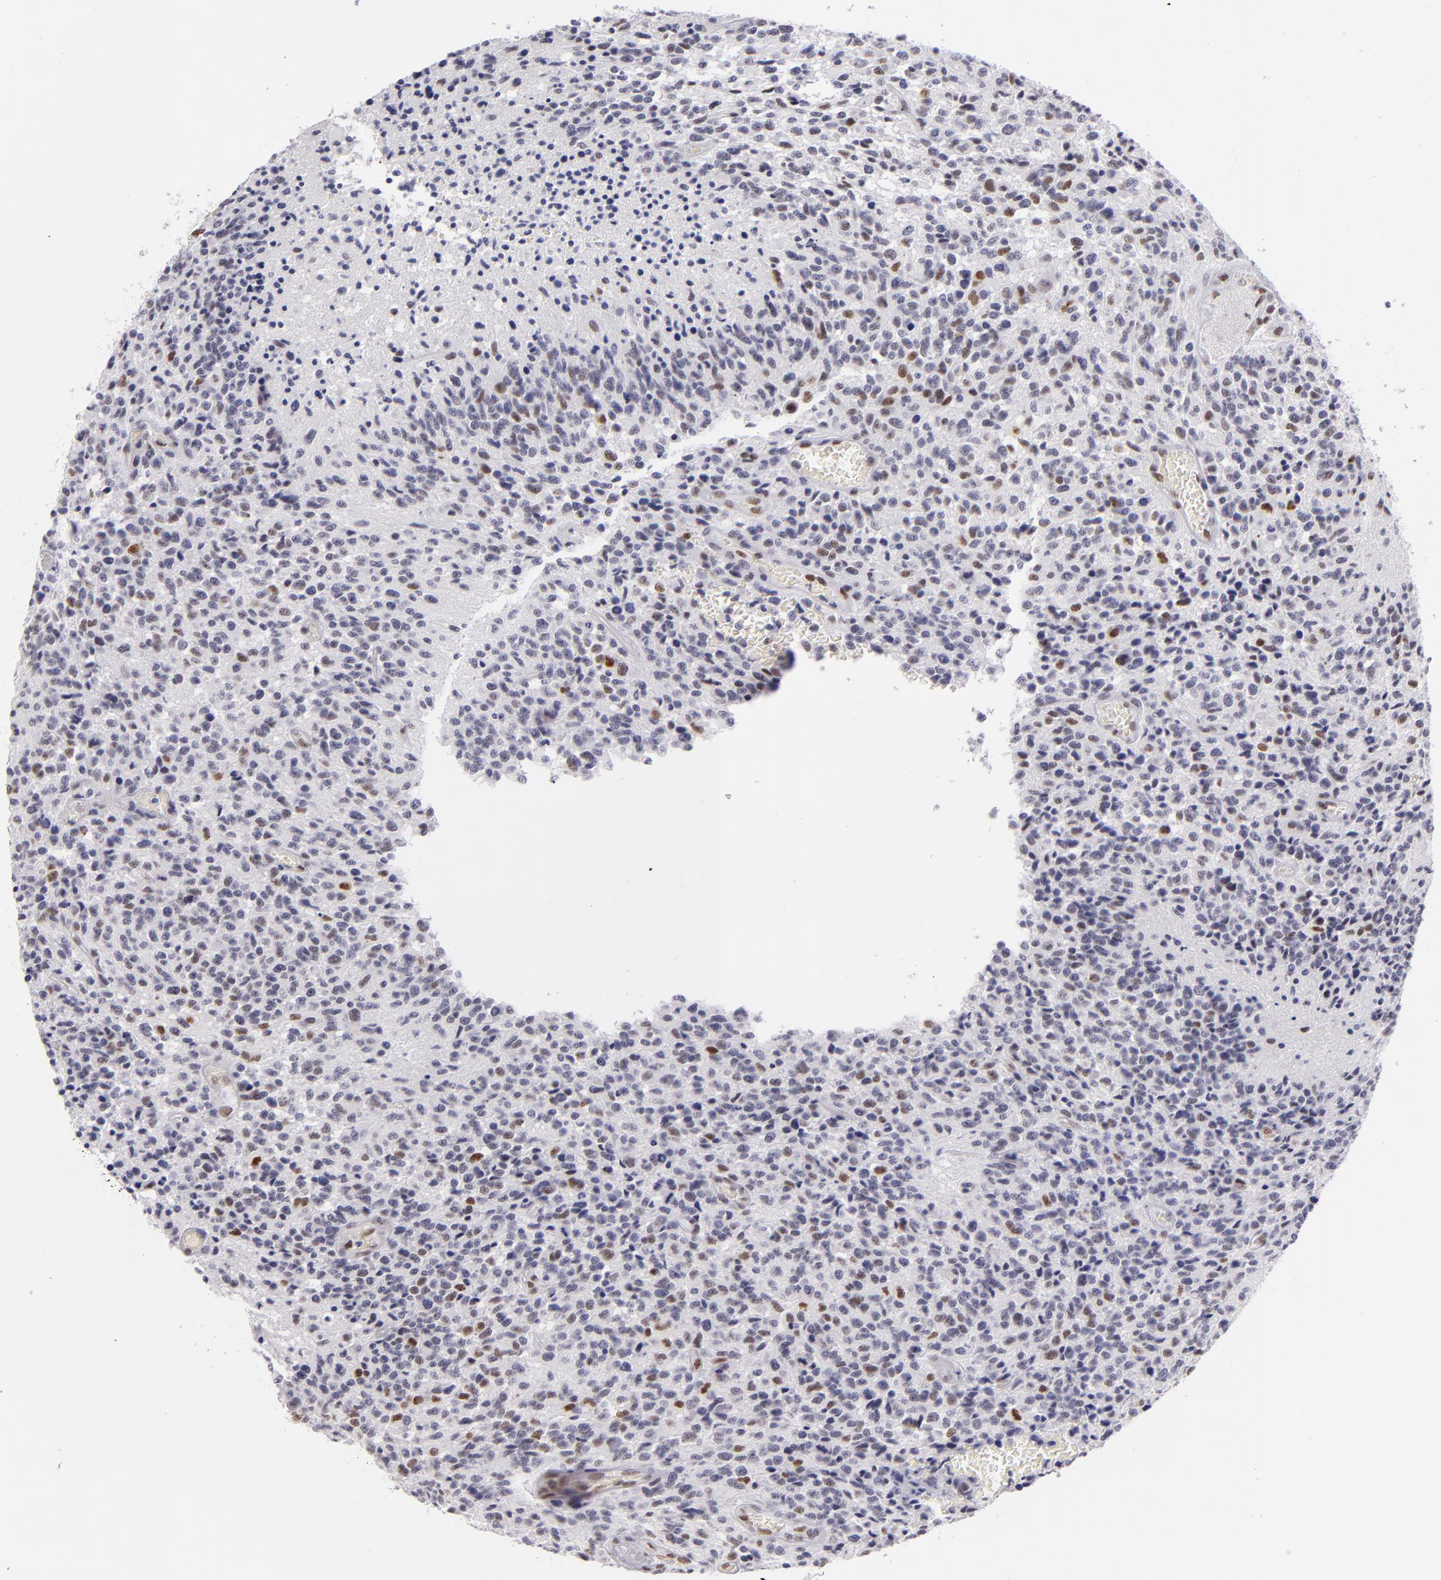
{"staining": {"intensity": "moderate", "quantity": "<25%", "location": "nuclear"}, "tissue": "glioma", "cell_type": "Tumor cells", "image_type": "cancer", "snomed": [{"axis": "morphology", "description": "Glioma, malignant, High grade"}, {"axis": "topography", "description": "Brain"}], "caption": "This micrograph displays immunohistochemistry staining of malignant high-grade glioma, with low moderate nuclear positivity in about <25% of tumor cells.", "gene": "TOP3A", "patient": {"sex": "male", "age": 36}}